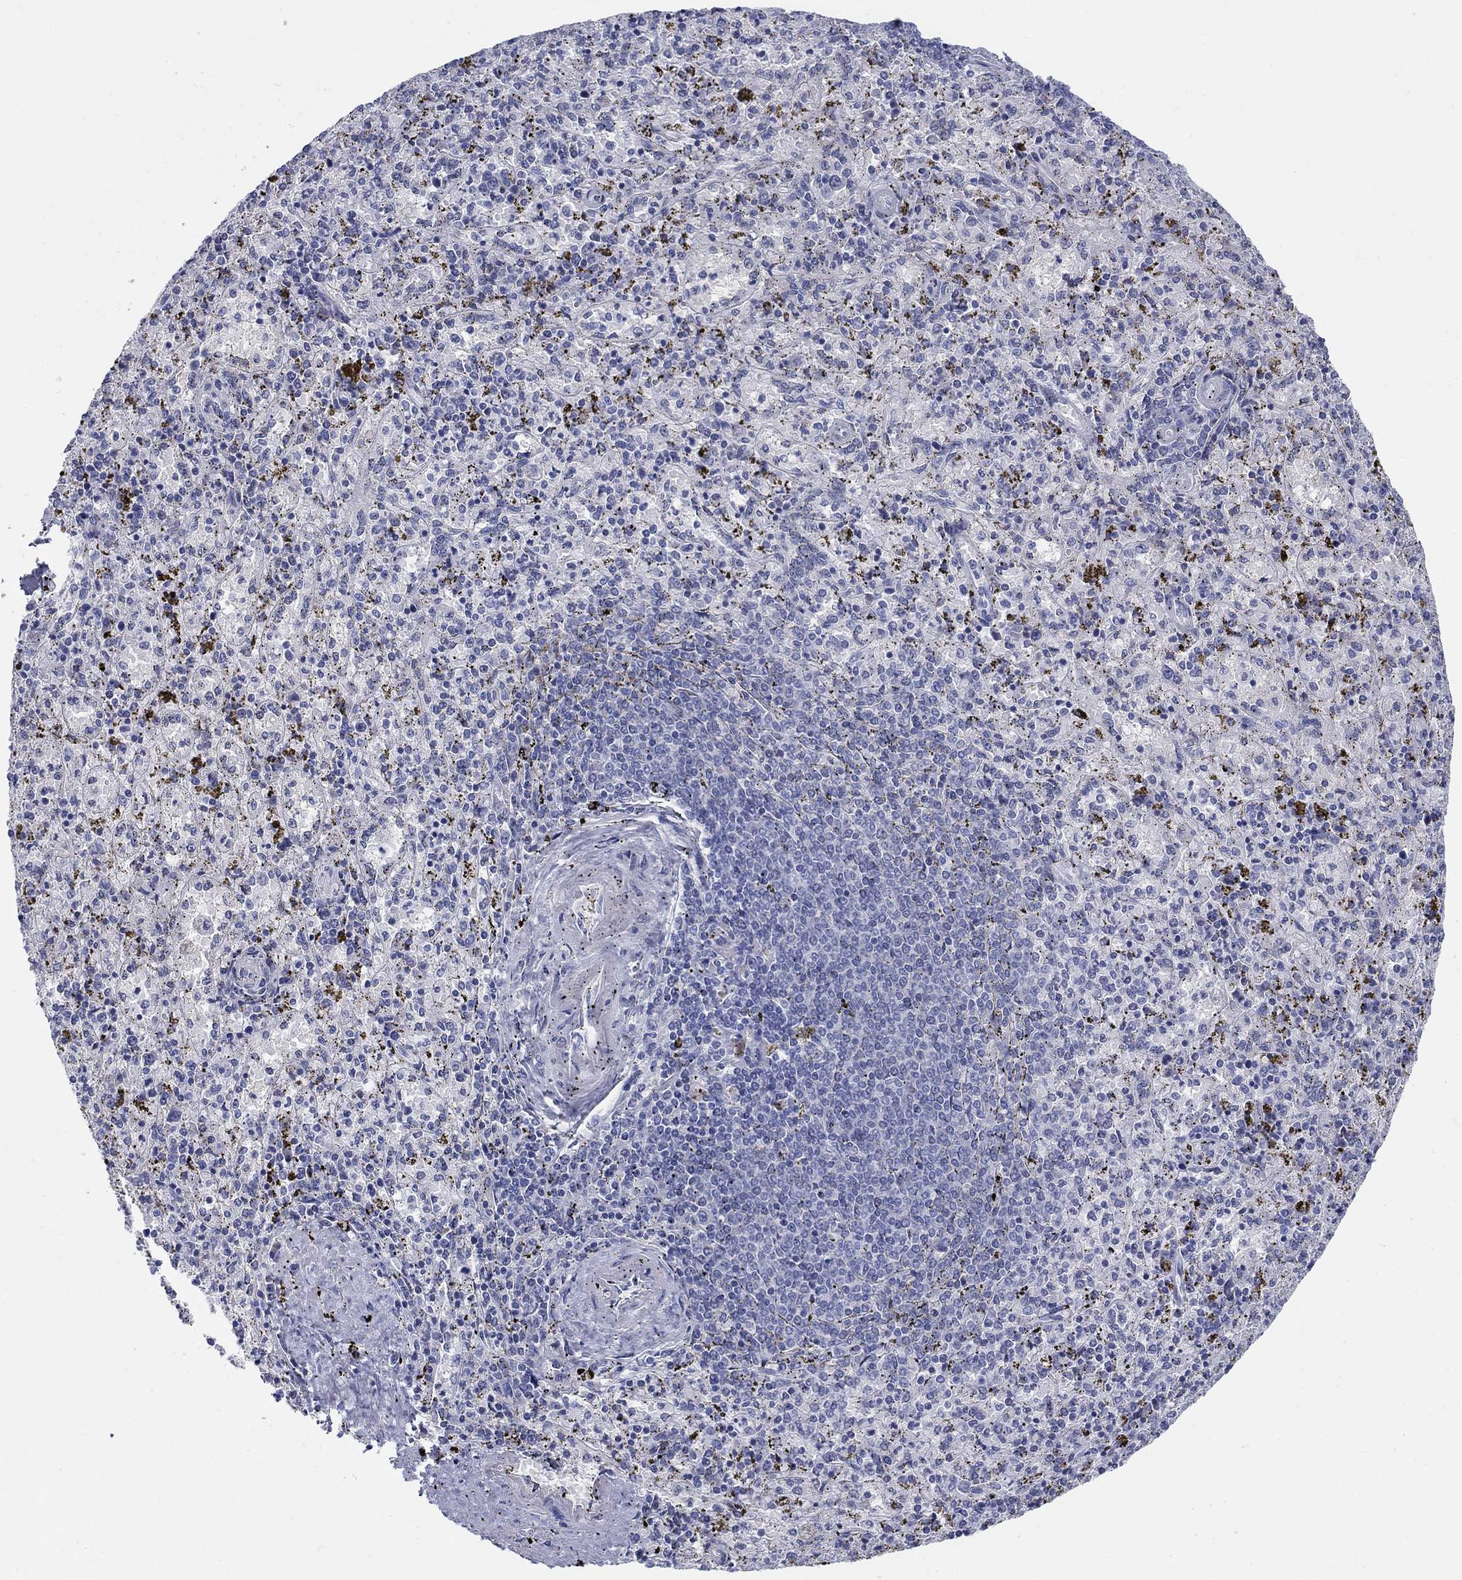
{"staining": {"intensity": "negative", "quantity": "none", "location": "none"}, "tissue": "spleen", "cell_type": "Cells in red pulp", "image_type": "normal", "snomed": [{"axis": "morphology", "description": "Normal tissue, NOS"}, {"axis": "topography", "description": "Spleen"}], "caption": "IHC of normal human spleen demonstrates no staining in cells in red pulp.", "gene": "HEATR4", "patient": {"sex": "female", "age": 50}}